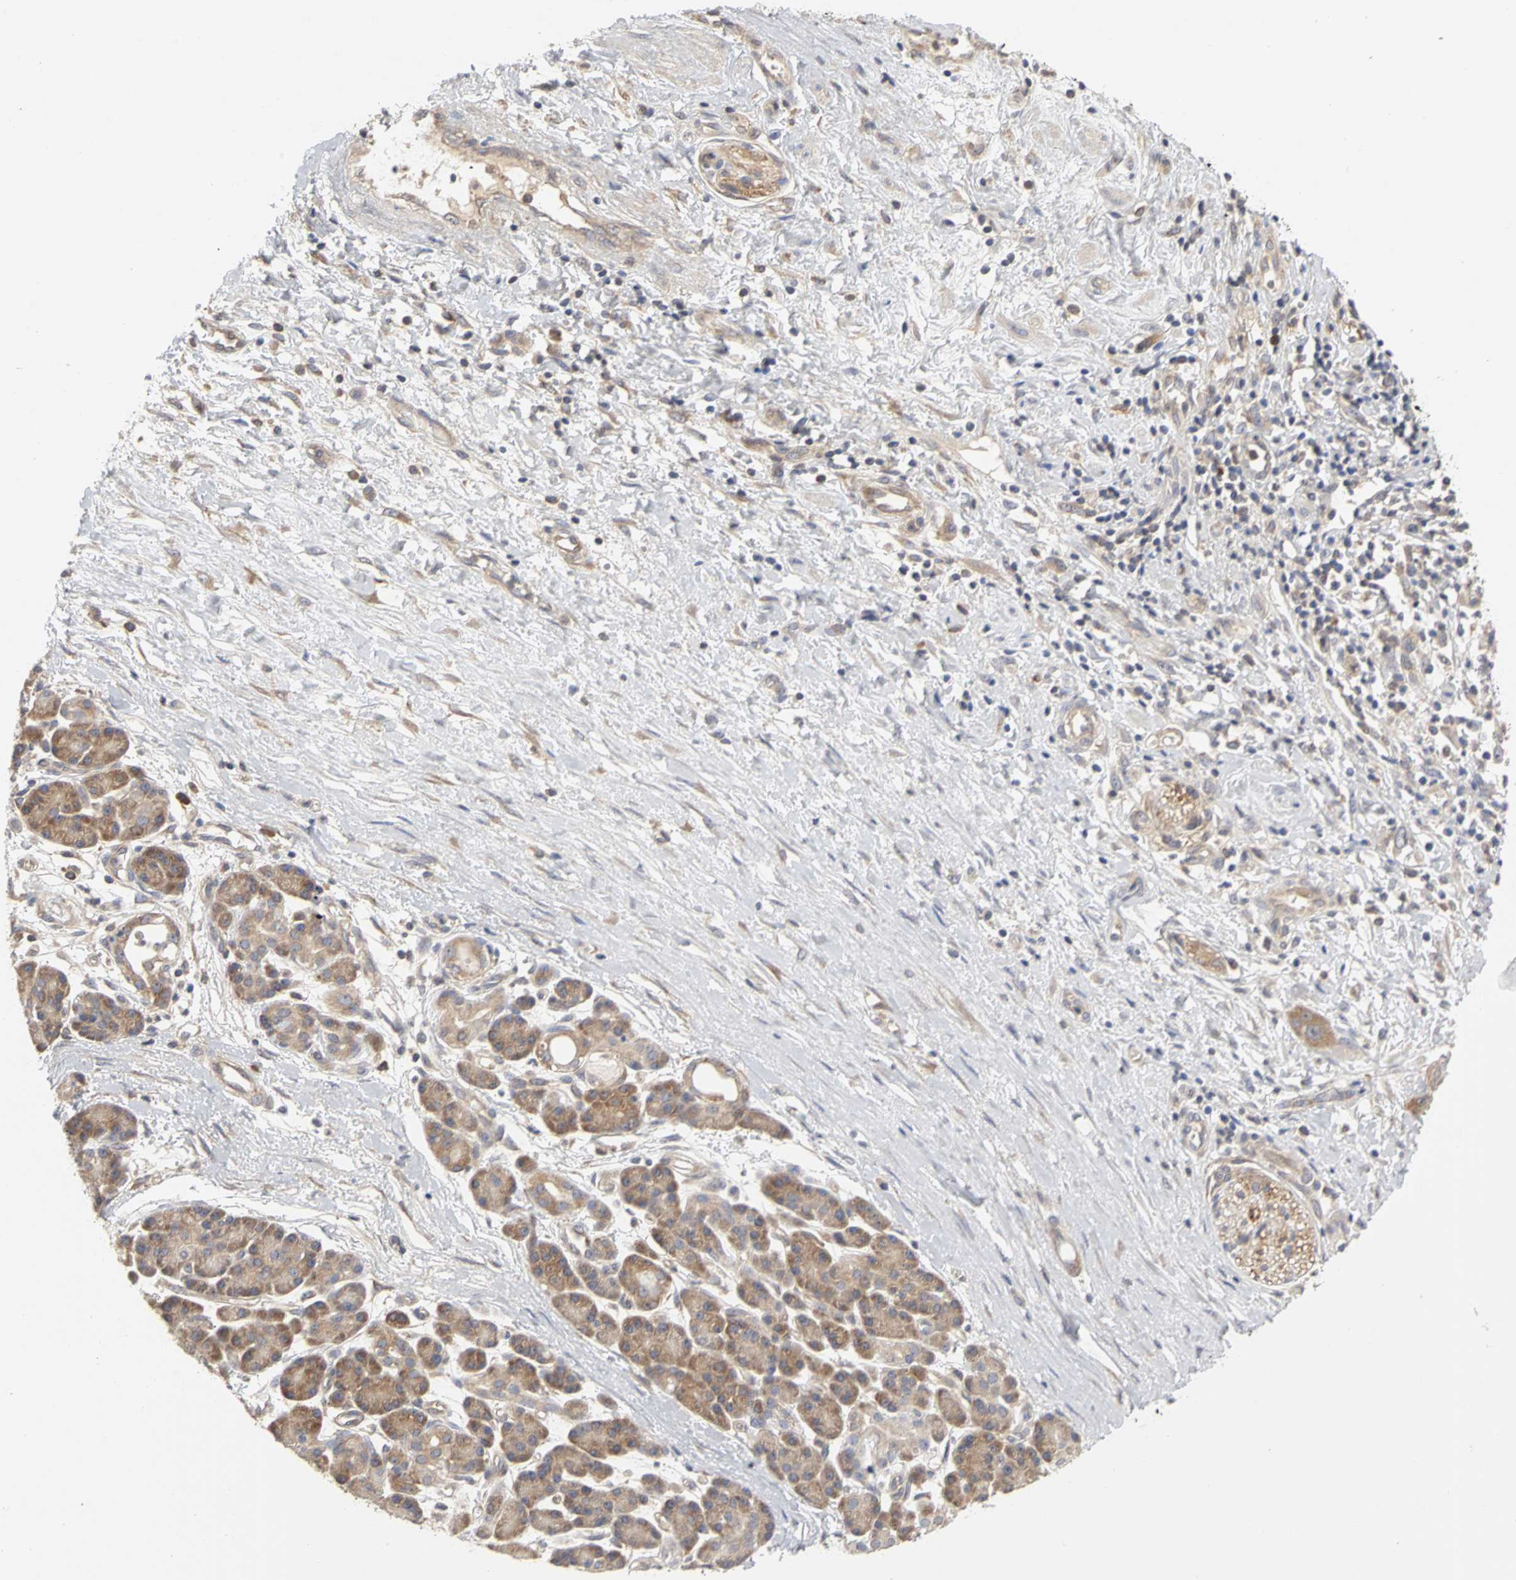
{"staining": {"intensity": "weak", "quantity": ">75%", "location": "cytoplasmic/membranous"}, "tissue": "pancreatic cancer", "cell_type": "Tumor cells", "image_type": "cancer", "snomed": [{"axis": "morphology", "description": "Adenocarcinoma, NOS"}, {"axis": "topography", "description": "Pancreas"}], "caption": "Protein analysis of adenocarcinoma (pancreatic) tissue displays weak cytoplasmic/membranous expression in approximately >75% of tumor cells.", "gene": "IRAK1", "patient": {"sex": "female", "age": 60}}